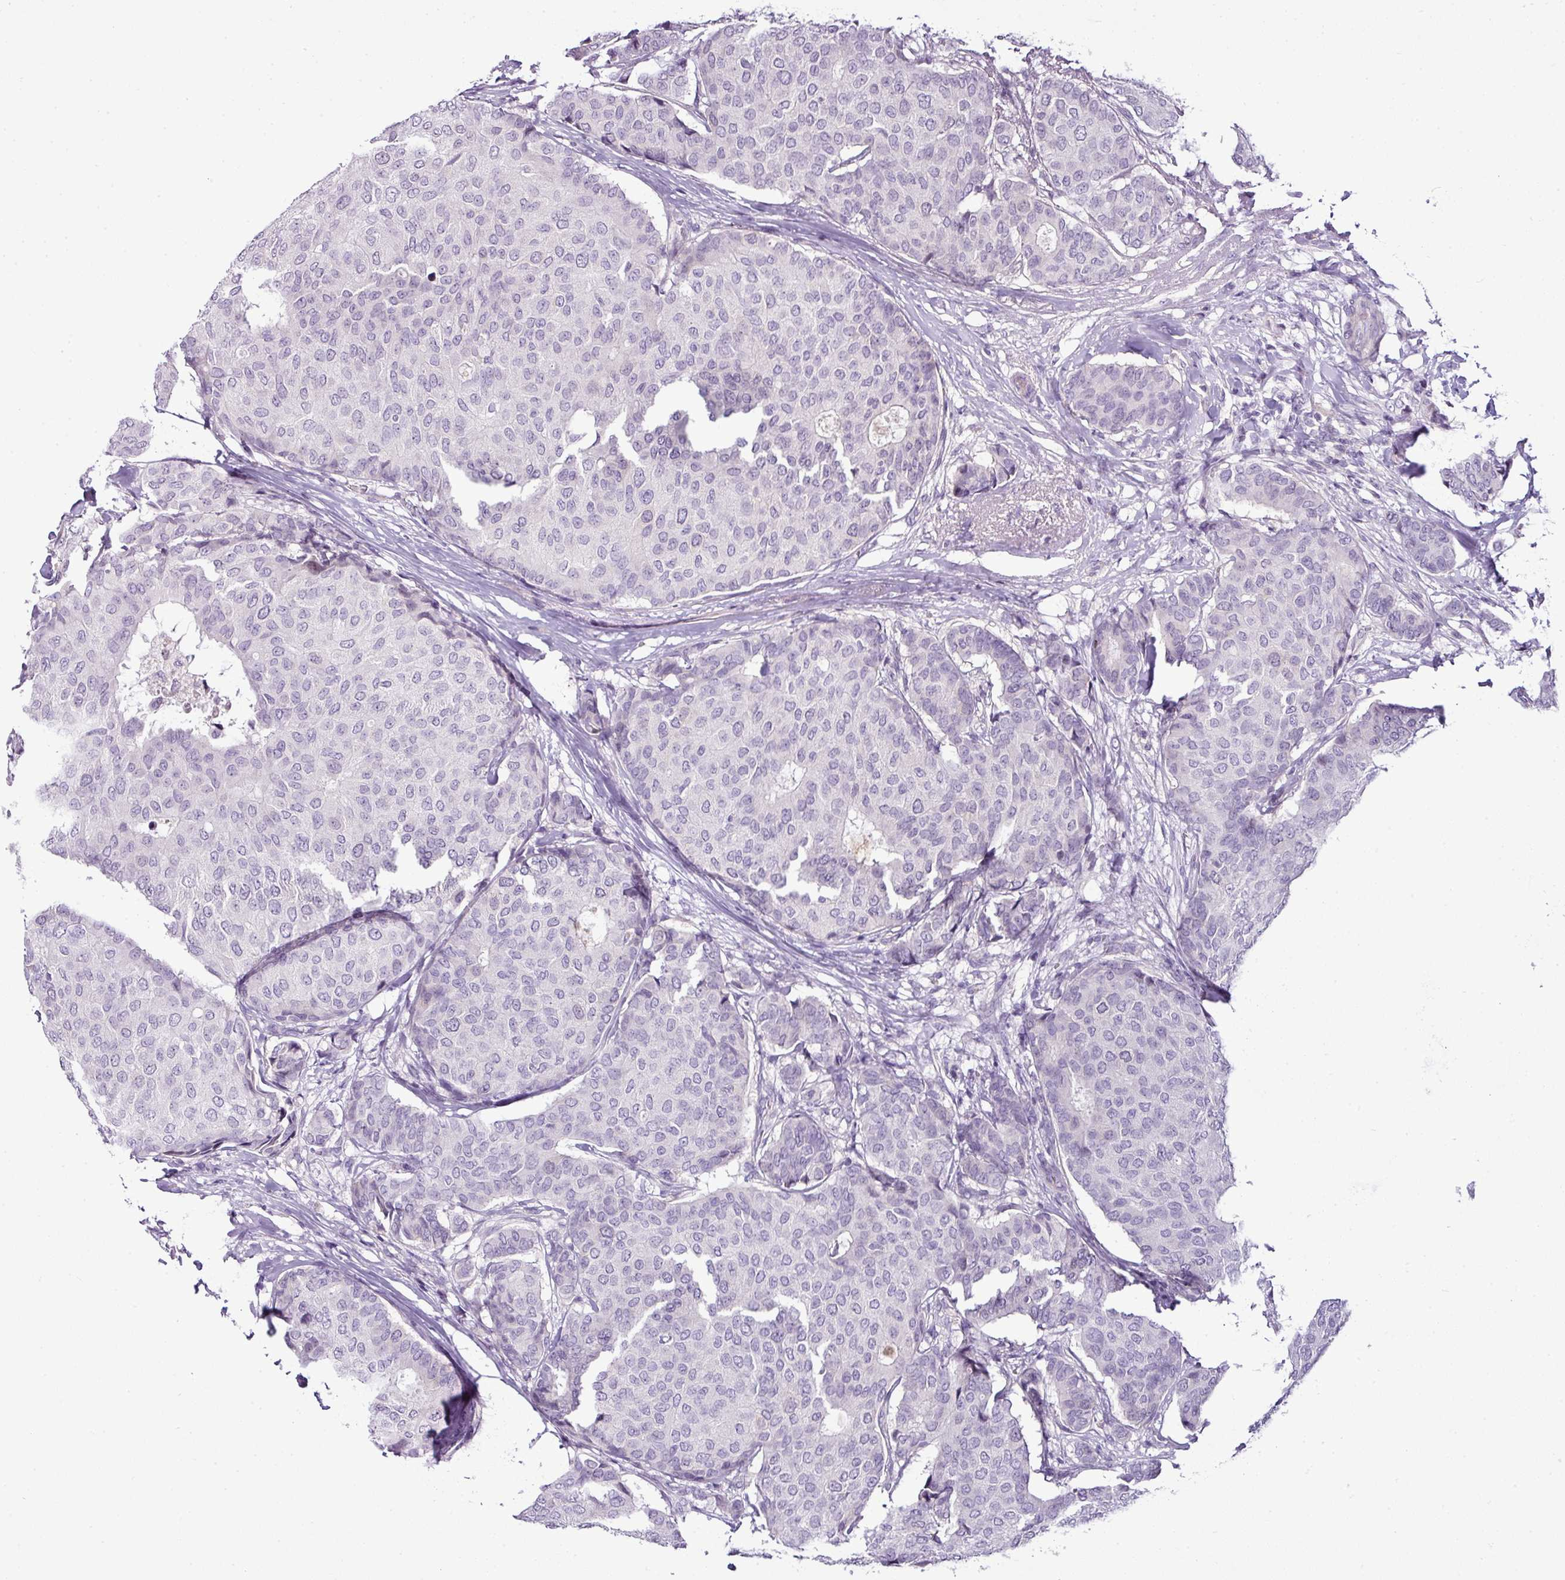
{"staining": {"intensity": "negative", "quantity": "none", "location": "none"}, "tissue": "breast cancer", "cell_type": "Tumor cells", "image_type": "cancer", "snomed": [{"axis": "morphology", "description": "Duct carcinoma"}, {"axis": "topography", "description": "Breast"}], "caption": "Photomicrograph shows no protein staining in tumor cells of breast cancer tissue.", "gene": "TEX30", "patient": {"sex": "female", "age": 75}}